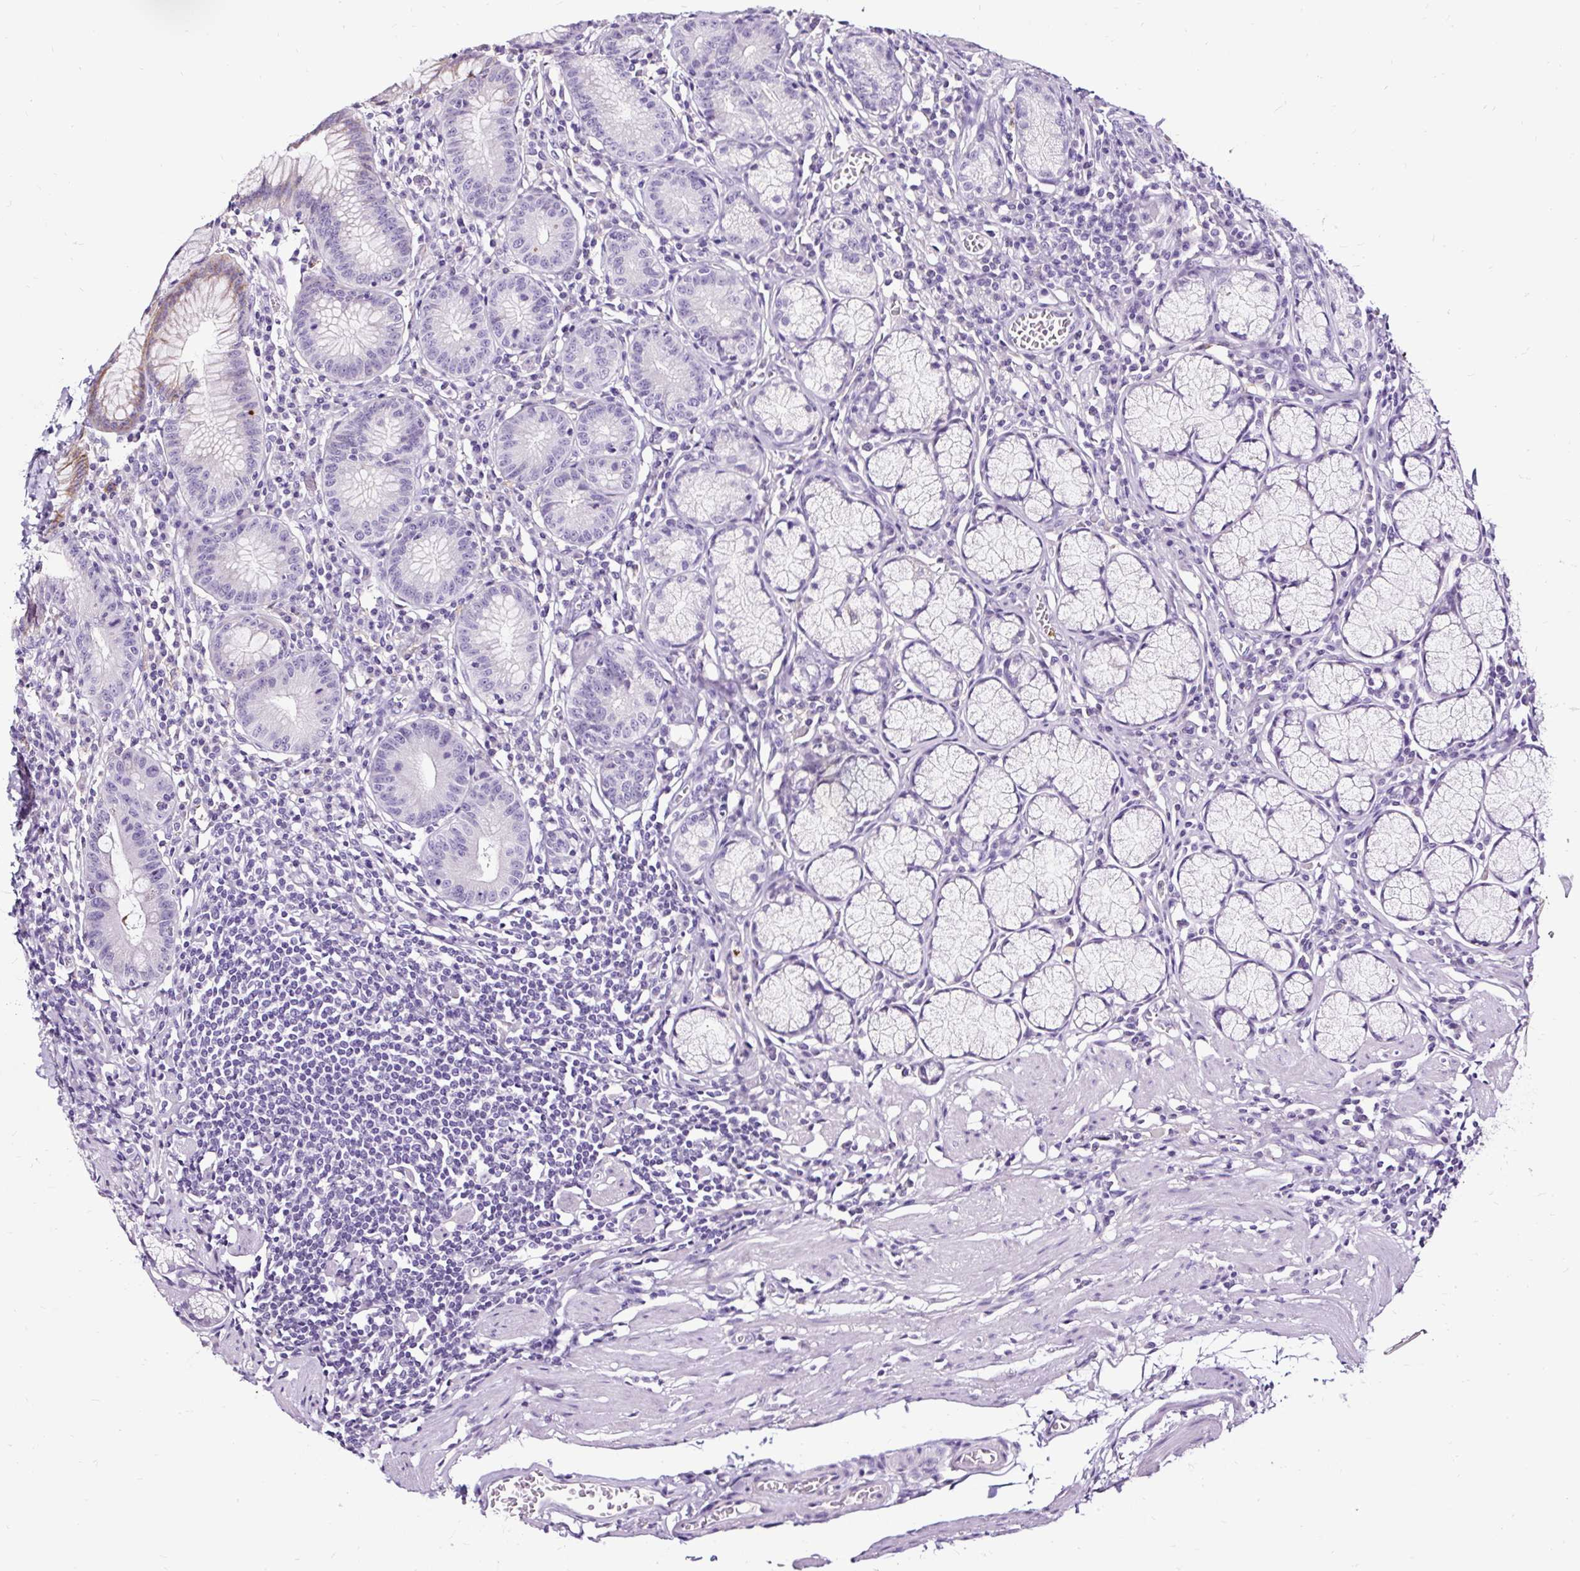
{"staining": {"intensity": "moderate", "quantity": "<25%", "location": "cytoplasmic/membranous"}, "tissue": "stomach", "cell_type": "Glandular cells", "image_type": "normal", "snomed": [{"axis": "morphology", "description": "Normal tissue, NOS"}, {"axis": "topography", "description": "Stomach"}], "caption": "Protein expression by immunohistochemistry displays moderate cytoplasmic/membranous expression in about <25% of glandular cells in unremarkable stomach. (DAB (3,3'-diaminobenzidine) = brown stain, brightfield microscopy at high magnification).", "gene": "SLC7A8", "patient": {"sex": "male", "age": 55}}